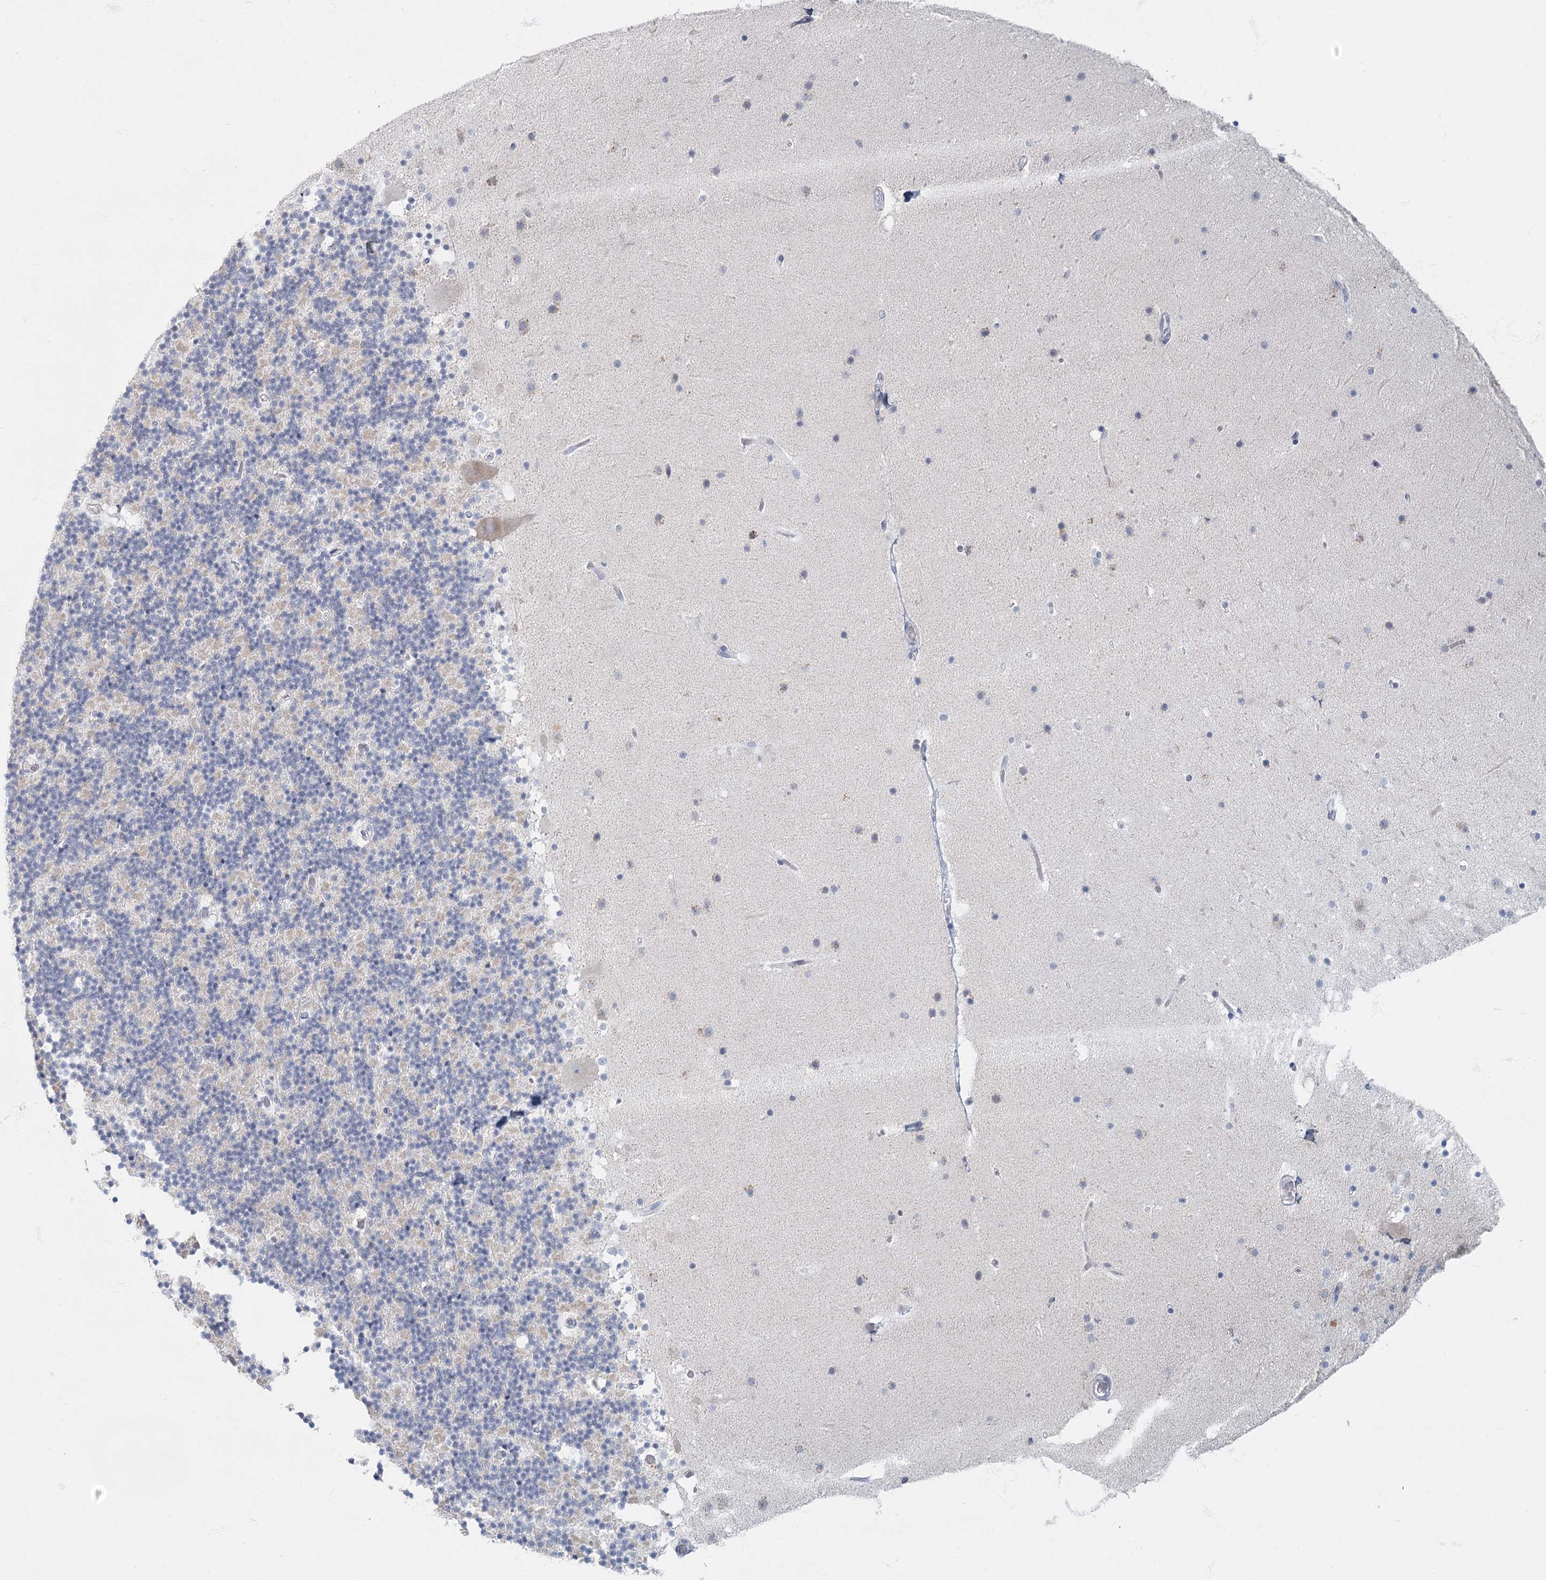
{"staining": {"intensity": "negative", "quantity": "none", "location": "none"}, "tissue": "cerebellum", "cell_type": "Cells in granular layer", "image_type": "normal", "snomed": [{"axis": "morphology", "description": "Normal tissue, NOS"}, {"axis": "topography", "description": "Cerebellum"}], "caption": "The histopathology image demonstrates no significant staining in cells in granular layer of cerebellum.", "gene": "FAM110C", "patient": {"sex": "male", "age": 57}}